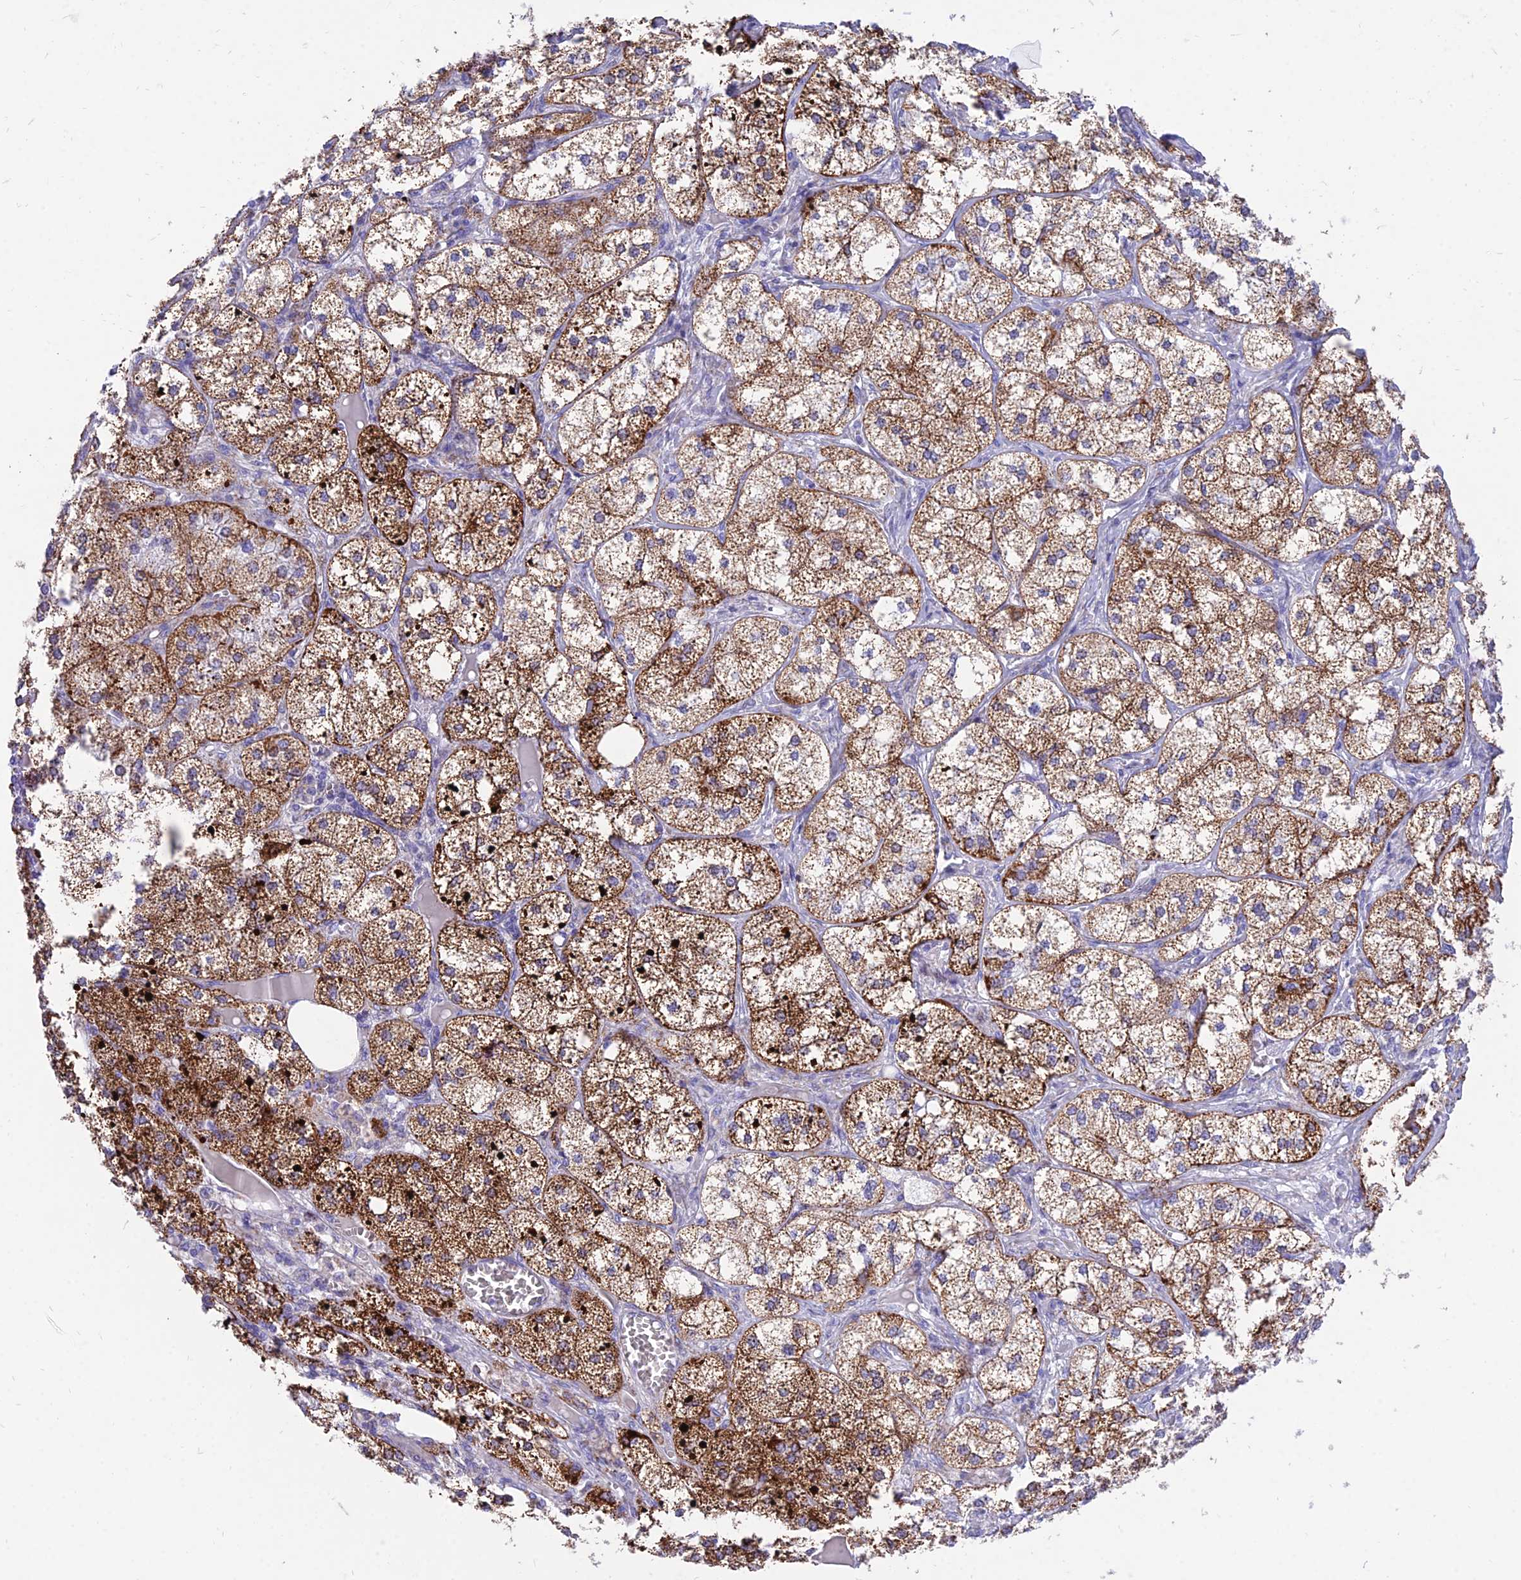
{"staining": {"intensity": "strong", "quantity": ">75%", "location": "cytoplasmic/membranous"}, "tissue": "adrenal gland", "cell_type": "Glandular cells", "image_type": "normal", "snomed": [{"axis": "morphology", "description": "Normal tissue, NOS"}, {"axis": "topography", "description": "Adrenal gland"}], "caption": "The immunohistochemical stain shows strong cytoplasmic/membranous staining in glandular cells of benign adrenal gland. (DAB = brown stain, brightfield microscopy at high magnification).", "gene": "PKN3", "patient": {"sex": "female", "age": 61}}